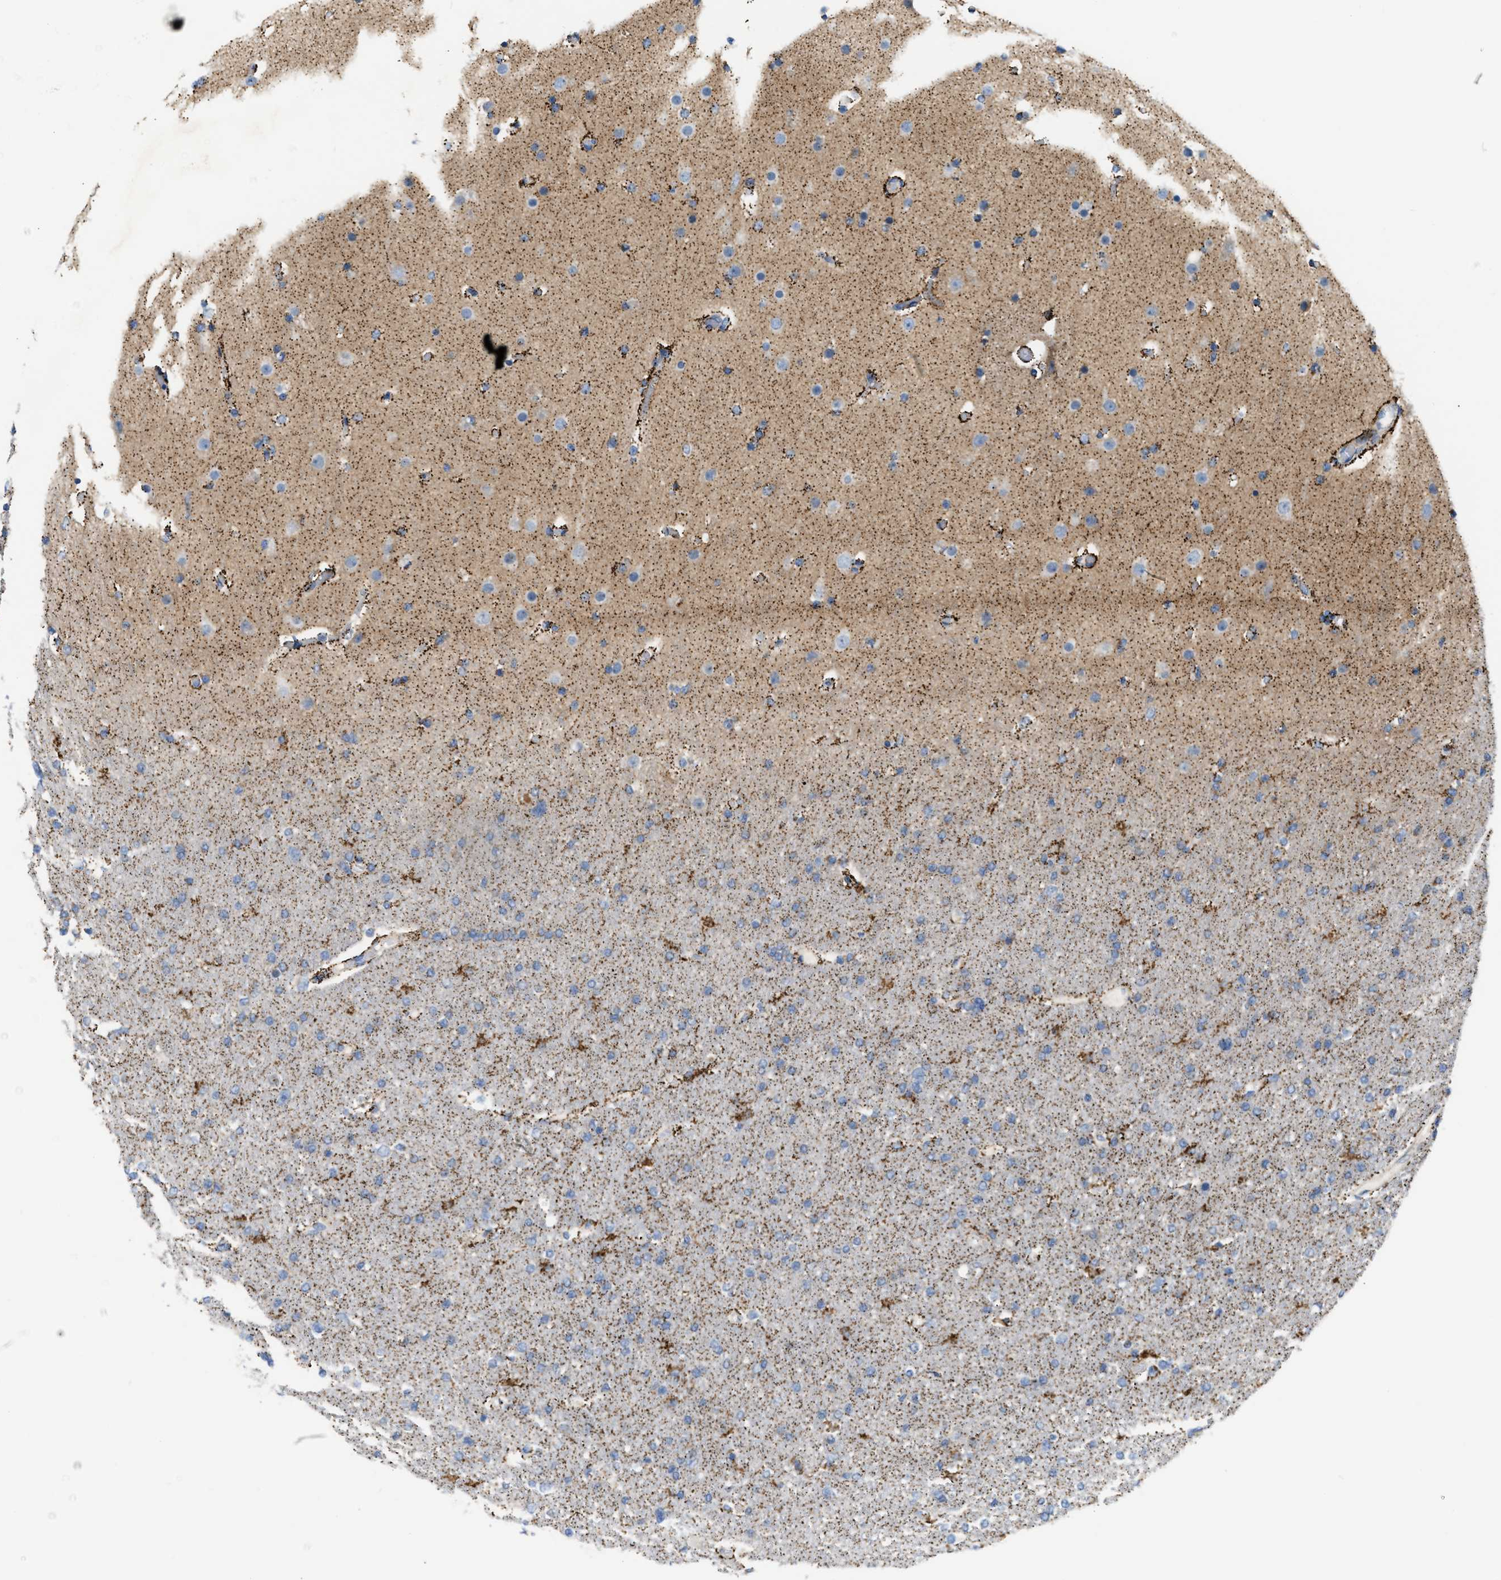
{"staining": {"intensity": "weak", "quantity": ">75%", "location": "cytoplasmic/membranous"}, "tissue": "glioma", "cell_type": "Tumor cells", "image_type": "cancer", "snomed": [{"axis": "morphology", "description": "Glioma, malignant, High grade"}, {"axis": "topography", "description": "Cerebral cortex"}], "caption": "Glioma stained for a protein (brown) reveals weak cytoplasmic/membranous positive positivity in approximately >75% of tumor cells.", "gene": "JADE1", "patient": {"sex": "female", "age": 36}}